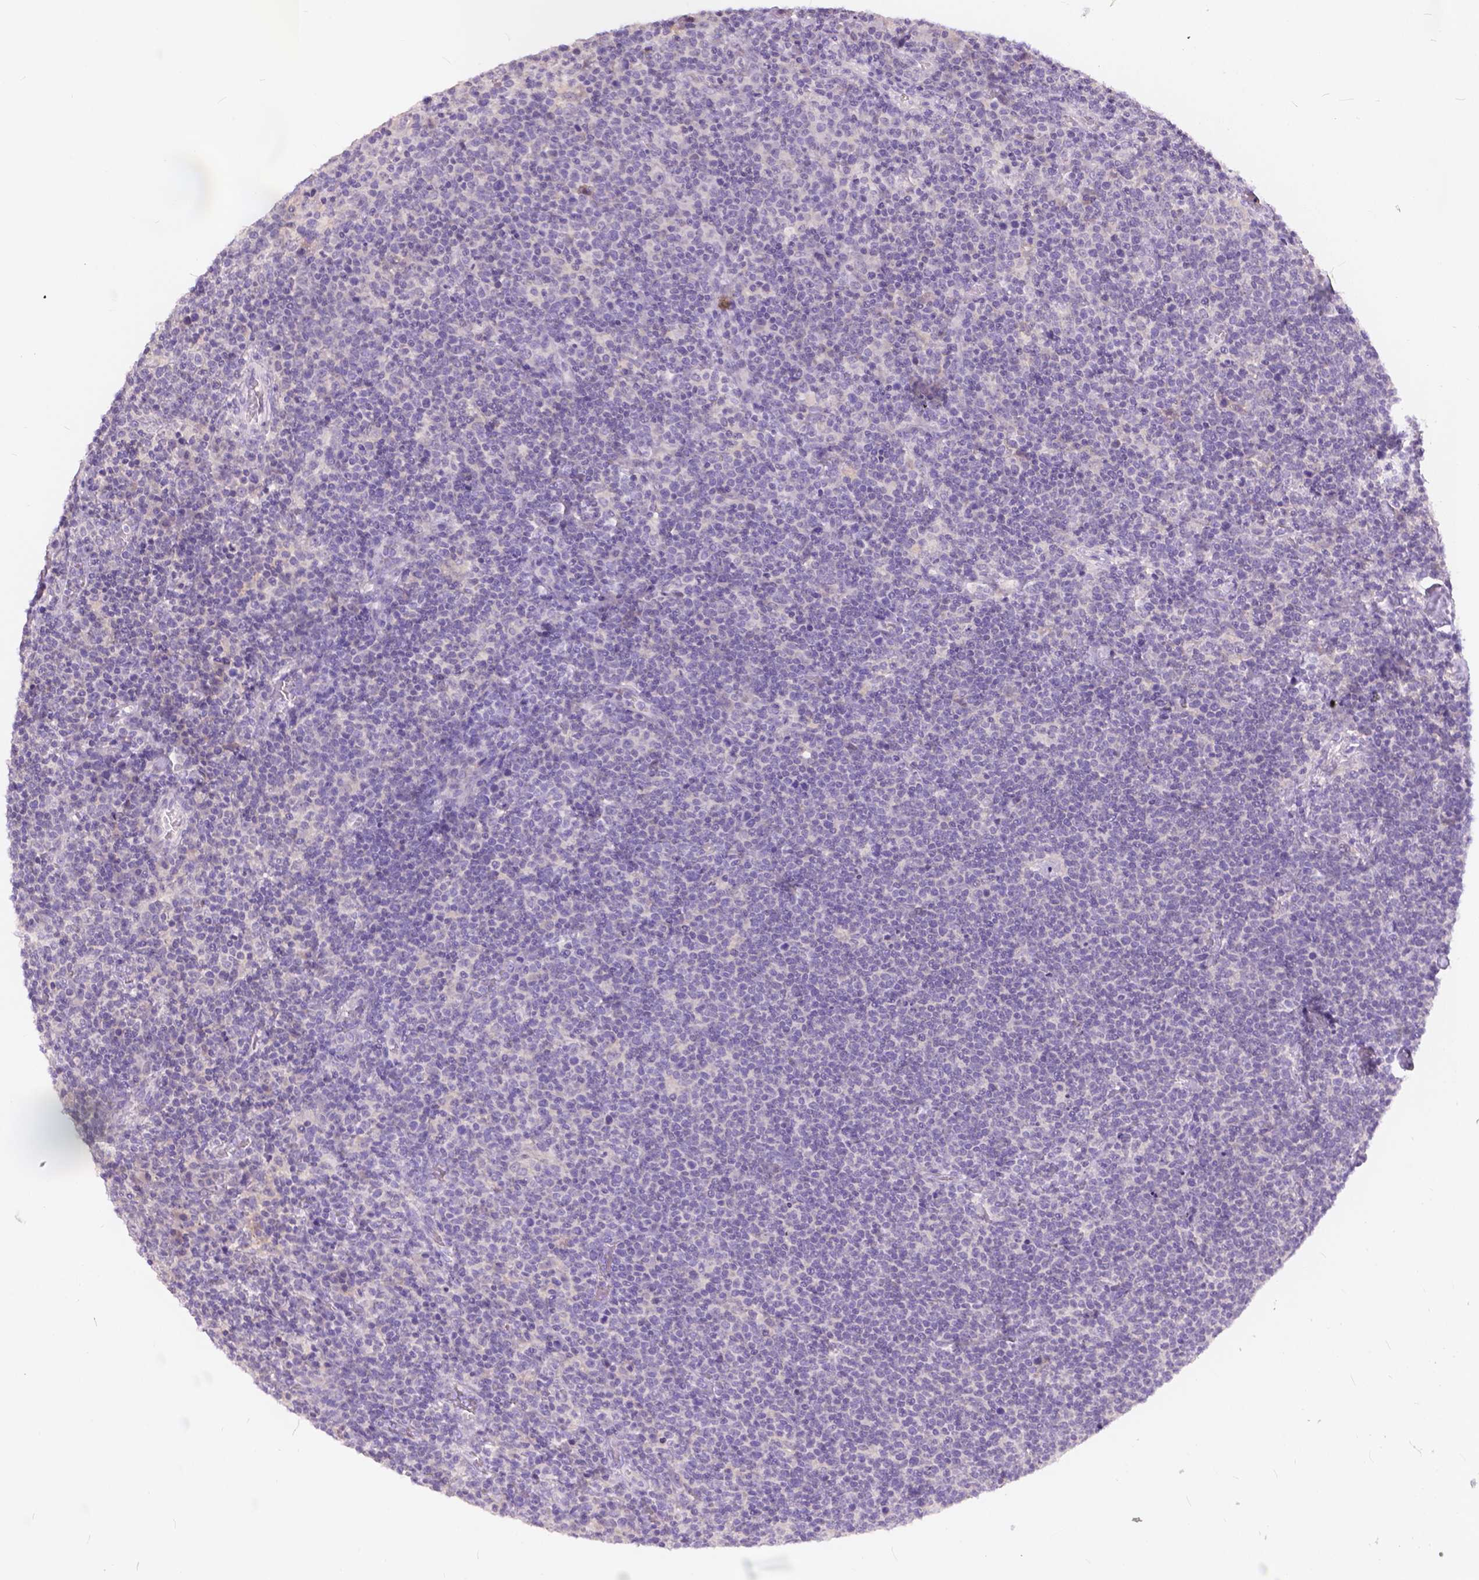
{"staining": {"intensity": "negative", "quantity": "none", "location": "none"}, "tissue": "lymphoma", "cell_type": "Tumor cells", "image_type": "cancer", "snomed": [{"axis": "morphology", "description": "Malignant lymphoma, non-Hodgkin's type, High grade"}, {"axis": "topography", "description": "Lymph node"}], "caption": "A high-resolution histopathology image shows IHC staining of lymphoma, which displays no significant expression in tumor cells.", "gene": "PEX11G", "patient": {"sex": "male", "age": 61}}